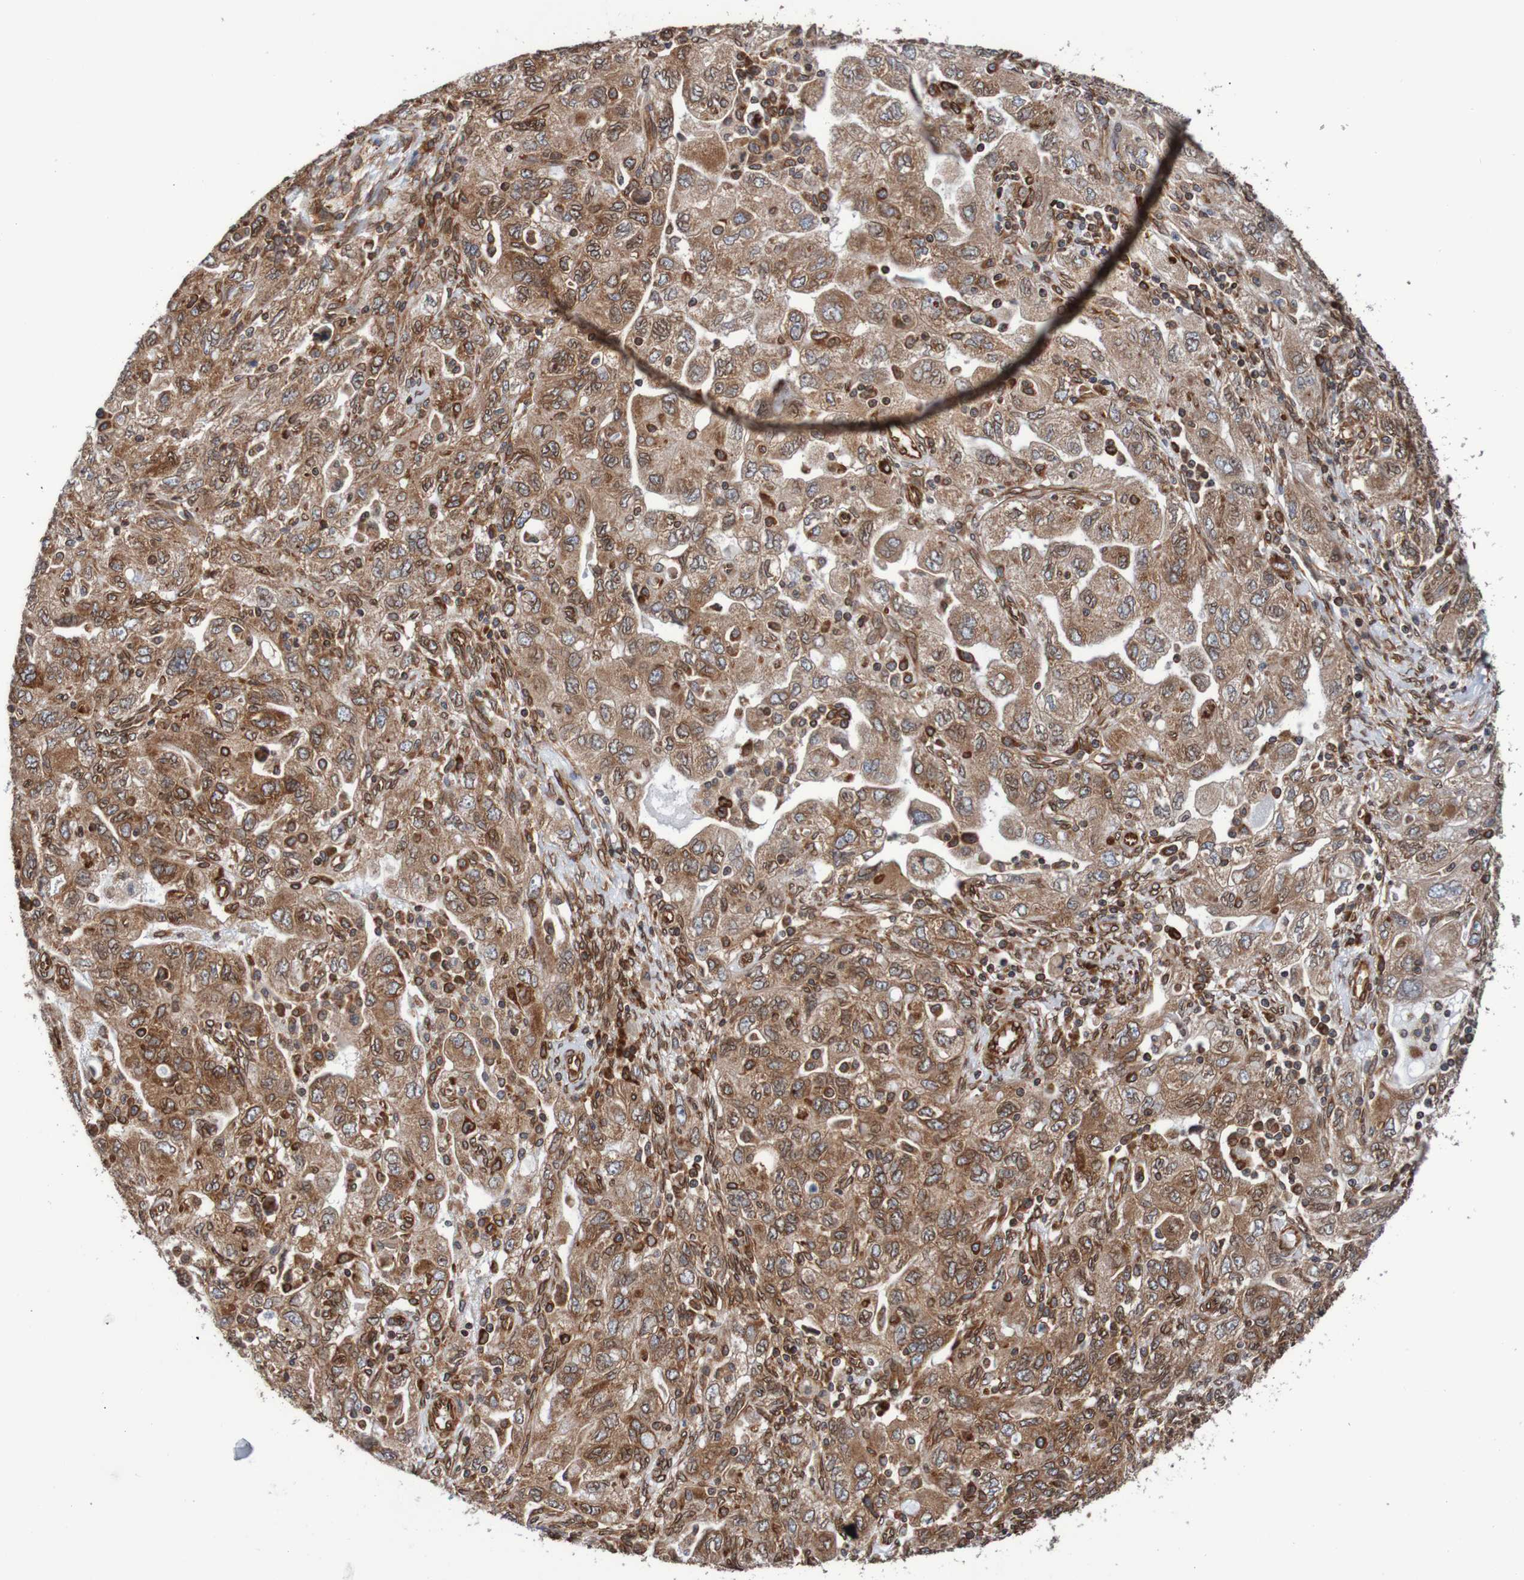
{"staining": {"intensity": "strong", "quantity": ">75%", "location": "cytoplasmic/membranous,nuclear"}, "tissue": "ovarian cancer", "cell_type": "Tumor cells", "image_type": "cancer", "snomed": [{"axis": "morphology", "description": "Carcinoma, NOS"}, {"axis": "morphology", "description": "Cystadenocarcinoma, serous, NOS"}, {"axis": "topography", "description": "Ovary"}], "caption": "Ovarian serous cystadenocarcinoma stained with immunohistochemistry demonstrates strong cytoplasmic/membranous and nuclear staining in about >75% of tumor cells.", "gene": "TMEM109", "patient": {"sex": "female", "age": 69}}